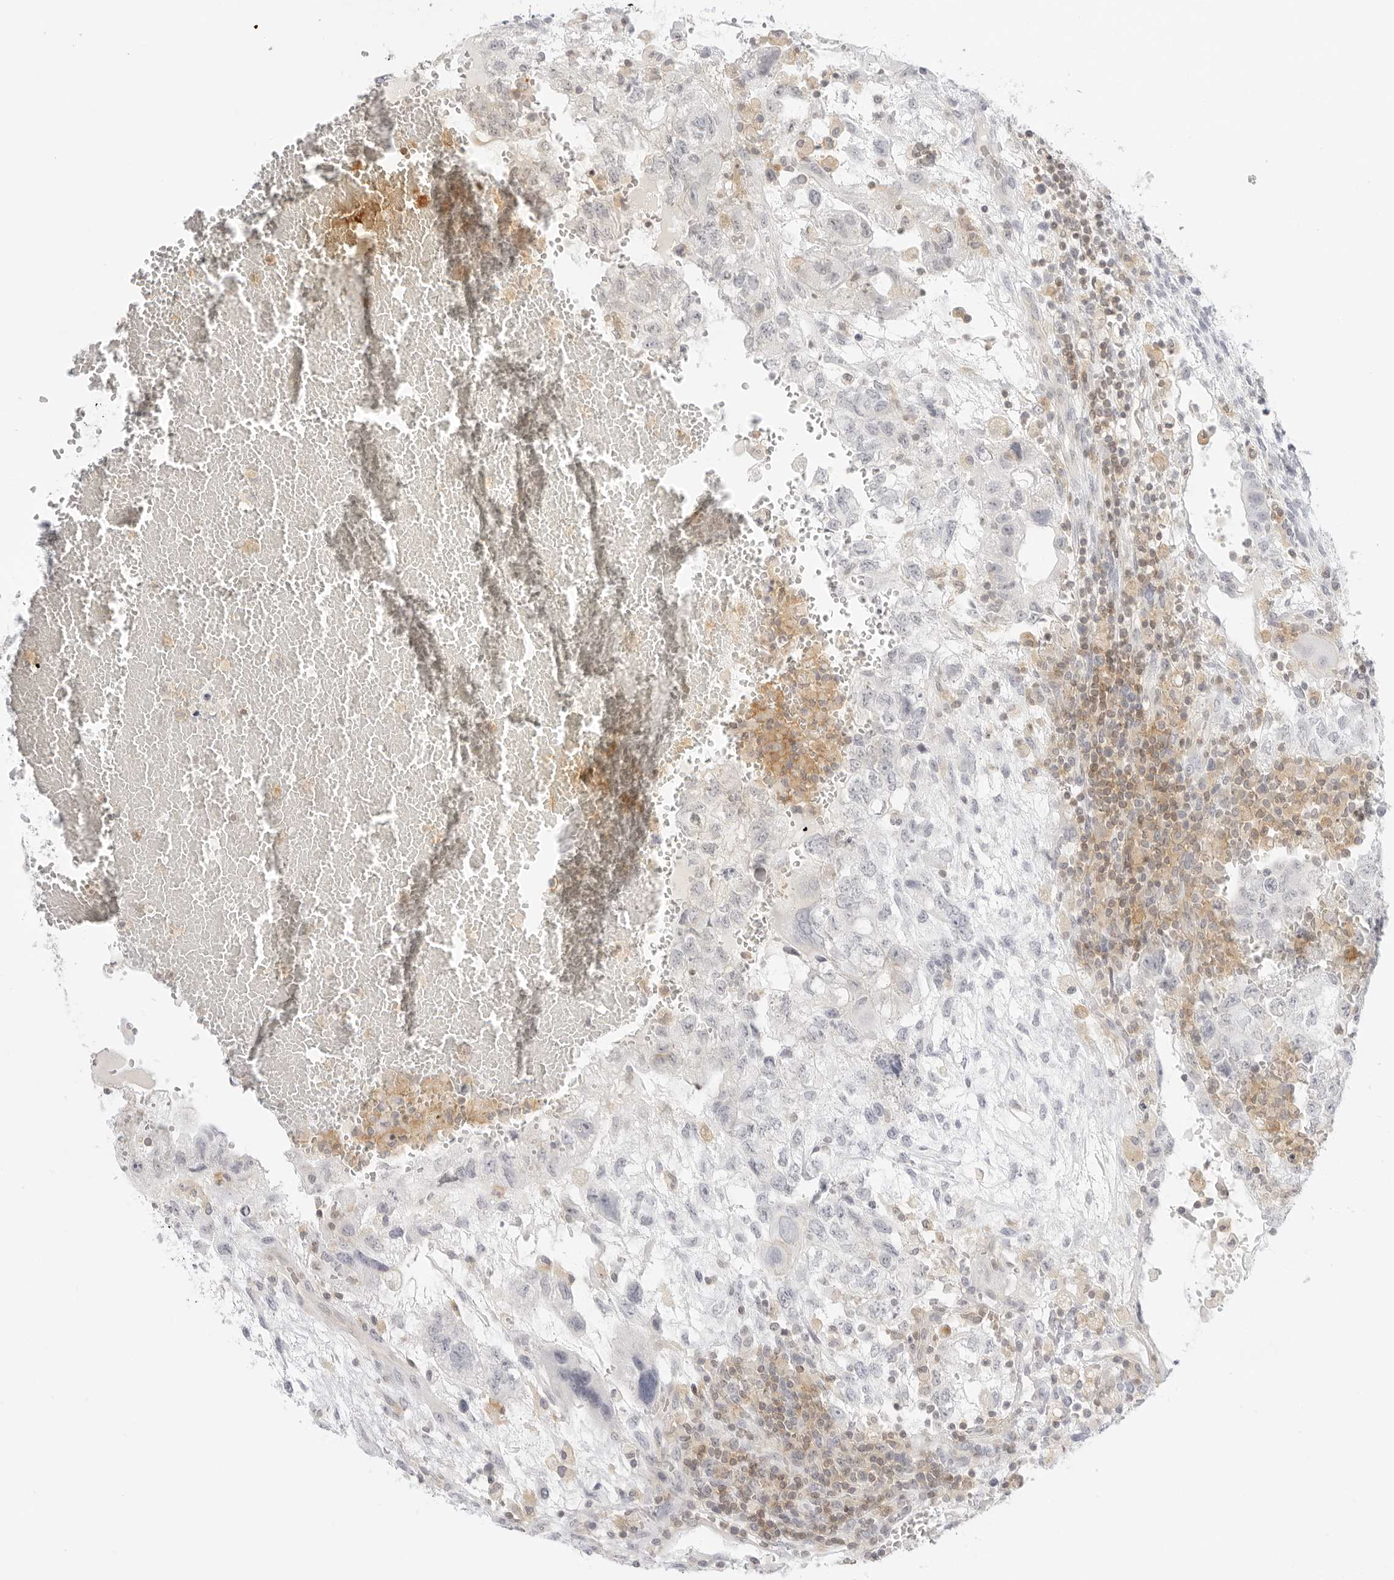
{"staining": {"intensity": "negative", "quantity": "none", "location": "none"}, "tissue": "testis cancer", "cell_type": "Tumor cells", "image_type": "cancer", "snomed": [{"axis": "morphology", "description": "Carcinoma, Embryonal, NOS"}, {"axis": "topography", "description": "Testis"}], "caption": "Immunohistochemistry histopathology image of testis cancer stained for a protein (brown), which demonstrates no positivity in tumor cells.", "gene": "TNFRSF14", "patient": {"sex": "male", "age": 36}}